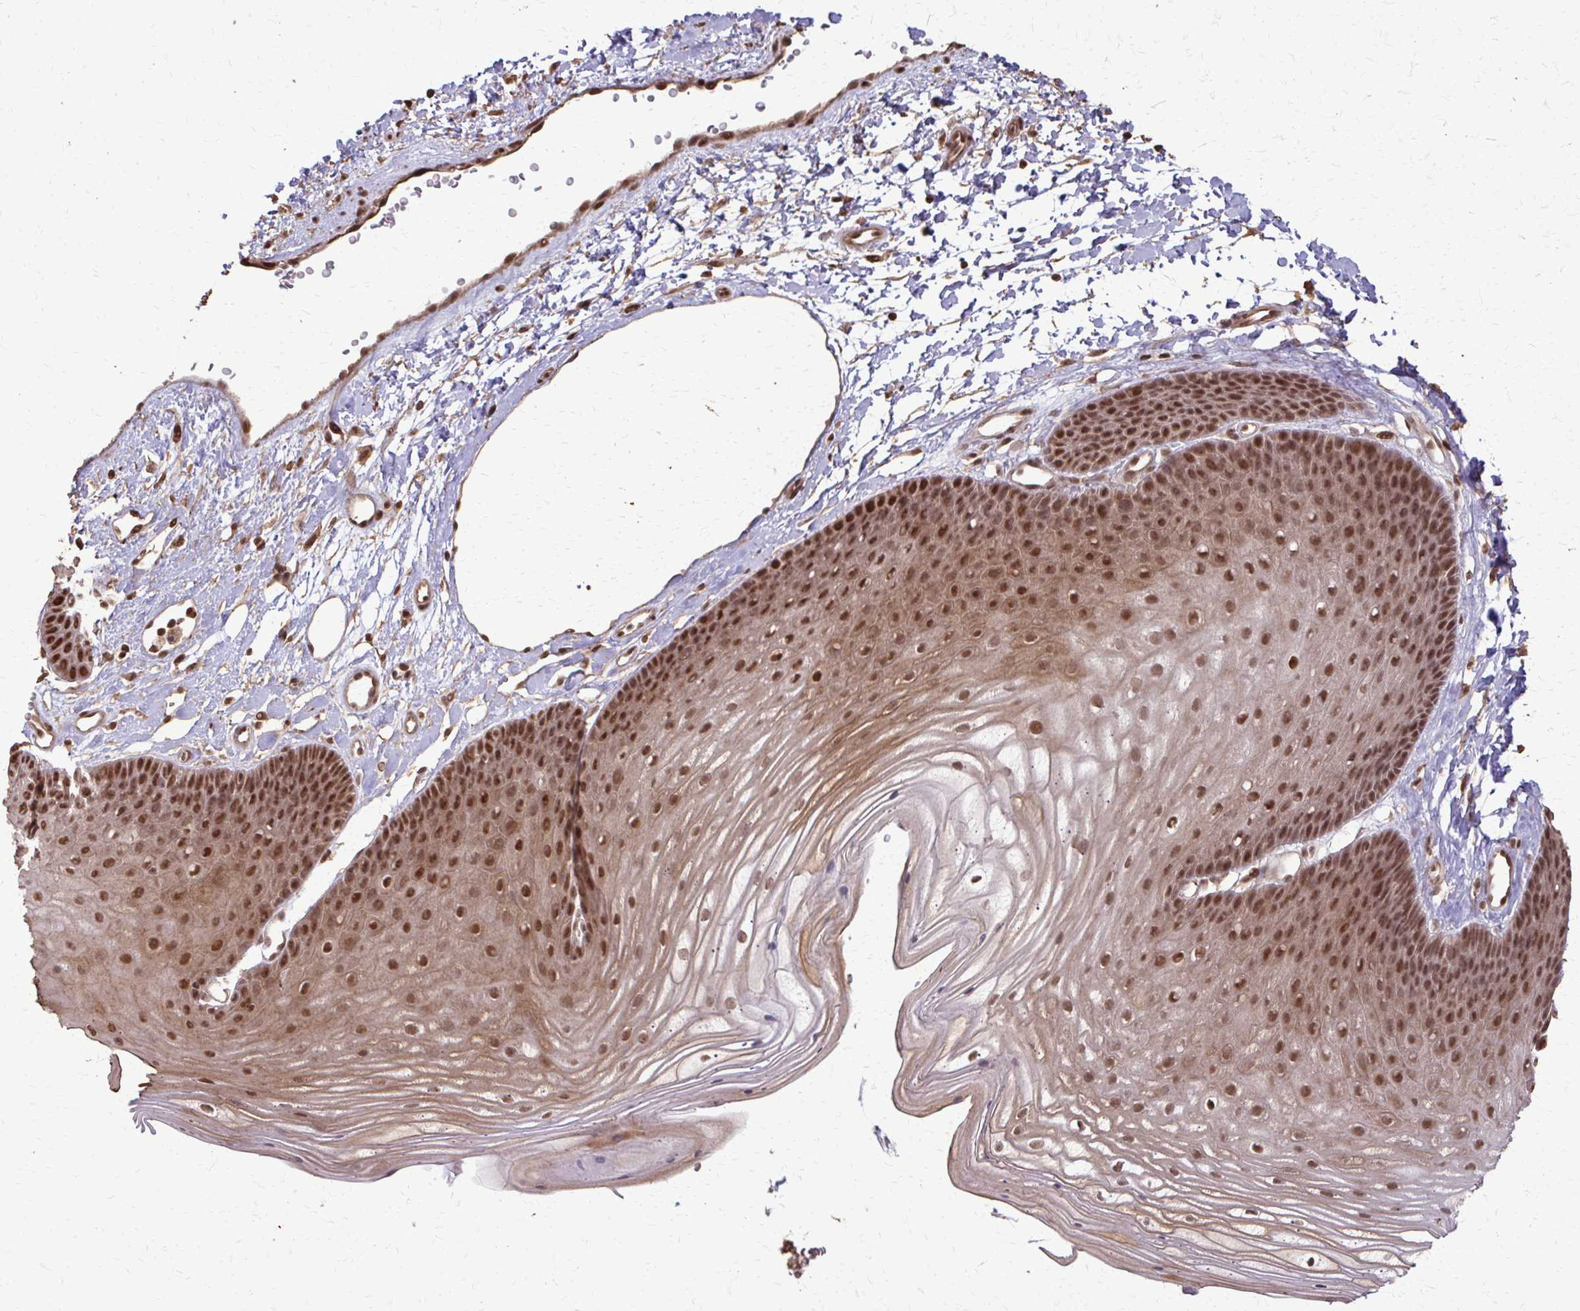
{"staining": {"intensity": "strong", "quantity": ">75%", "location": "cytoplasmic/membranous,nuclear"}, "tissue": "skin", "cell_type": "Epidermal cells", "image_type": "normal", "snomed": [{"axis": "morphology", "description": "Normal tissue, NOS"}, {"axis": "topography", "description": "Anal"}], "caption": "Strong cytoplasmic/membranous,nuclear staining is present in approximately >75% of epidermal cells in unremarkable skin.", "gene": "SS18", "patient": {"sex": "male", "age": 53}}